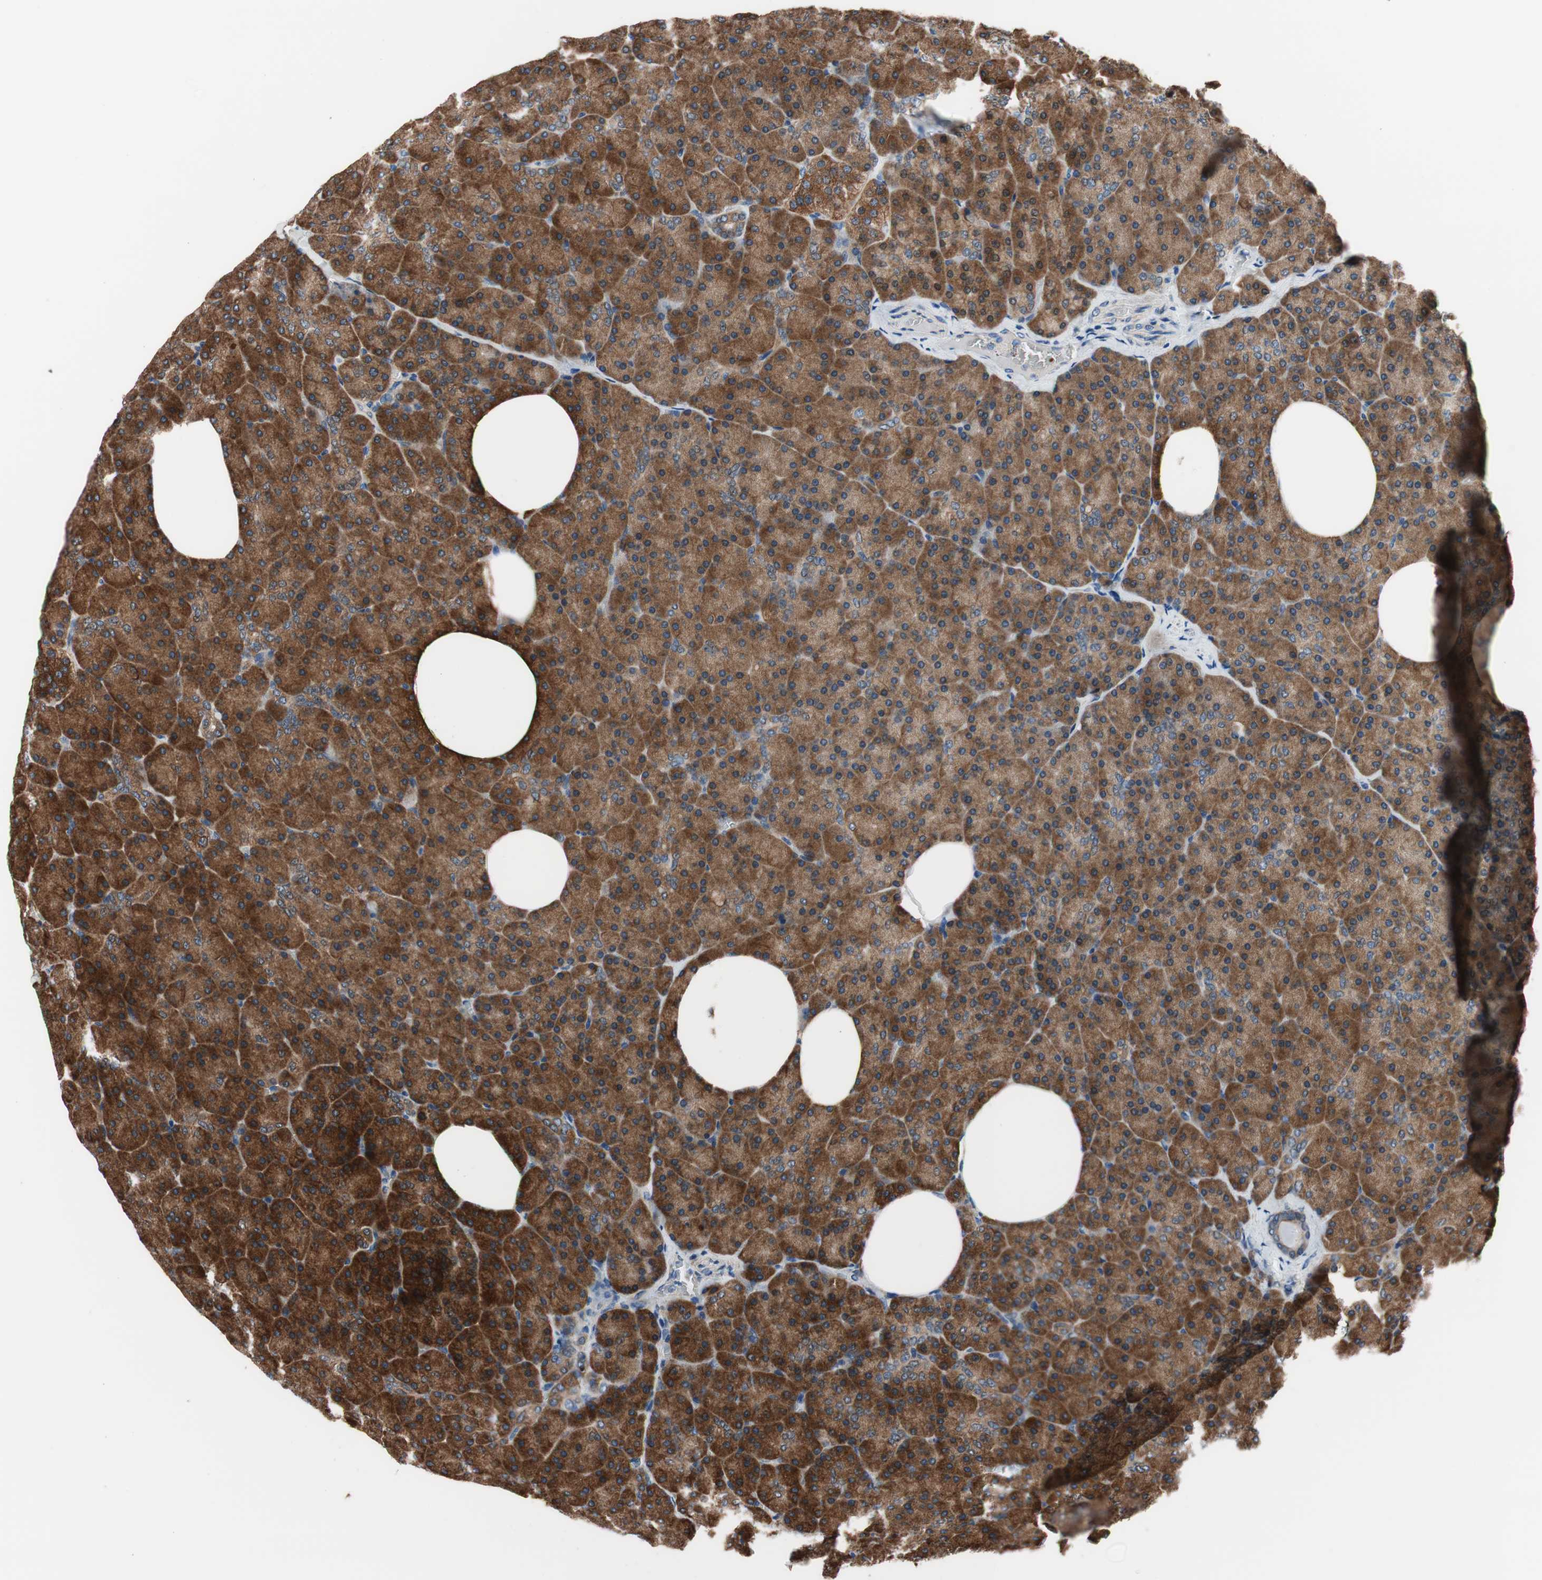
{"staining": {"intensity": "strong", "quantity": ">75%", "location": "cytoplasmic/membranous"}, "tissue": "pancreas", "cell_type": "Exocrine glandular cells", "image_type": "normal", "snomed": [{"axis": "morphology", "description": "Normal tissue, NOS"}, {"axis": "topography", "description": "Pancreas"}], "caption": "High-power microscopy captured an immunohistochemistry photomicrograph of benign pancreas, revealing strong cytoplasmic/membranous staining in about >75% of exocrine glandular cells. (brown staining indicates protein expression, while blue staining denotes nuclei).", "gene": "PRDX2", "patient": {"sex": "female", "age": 35}}